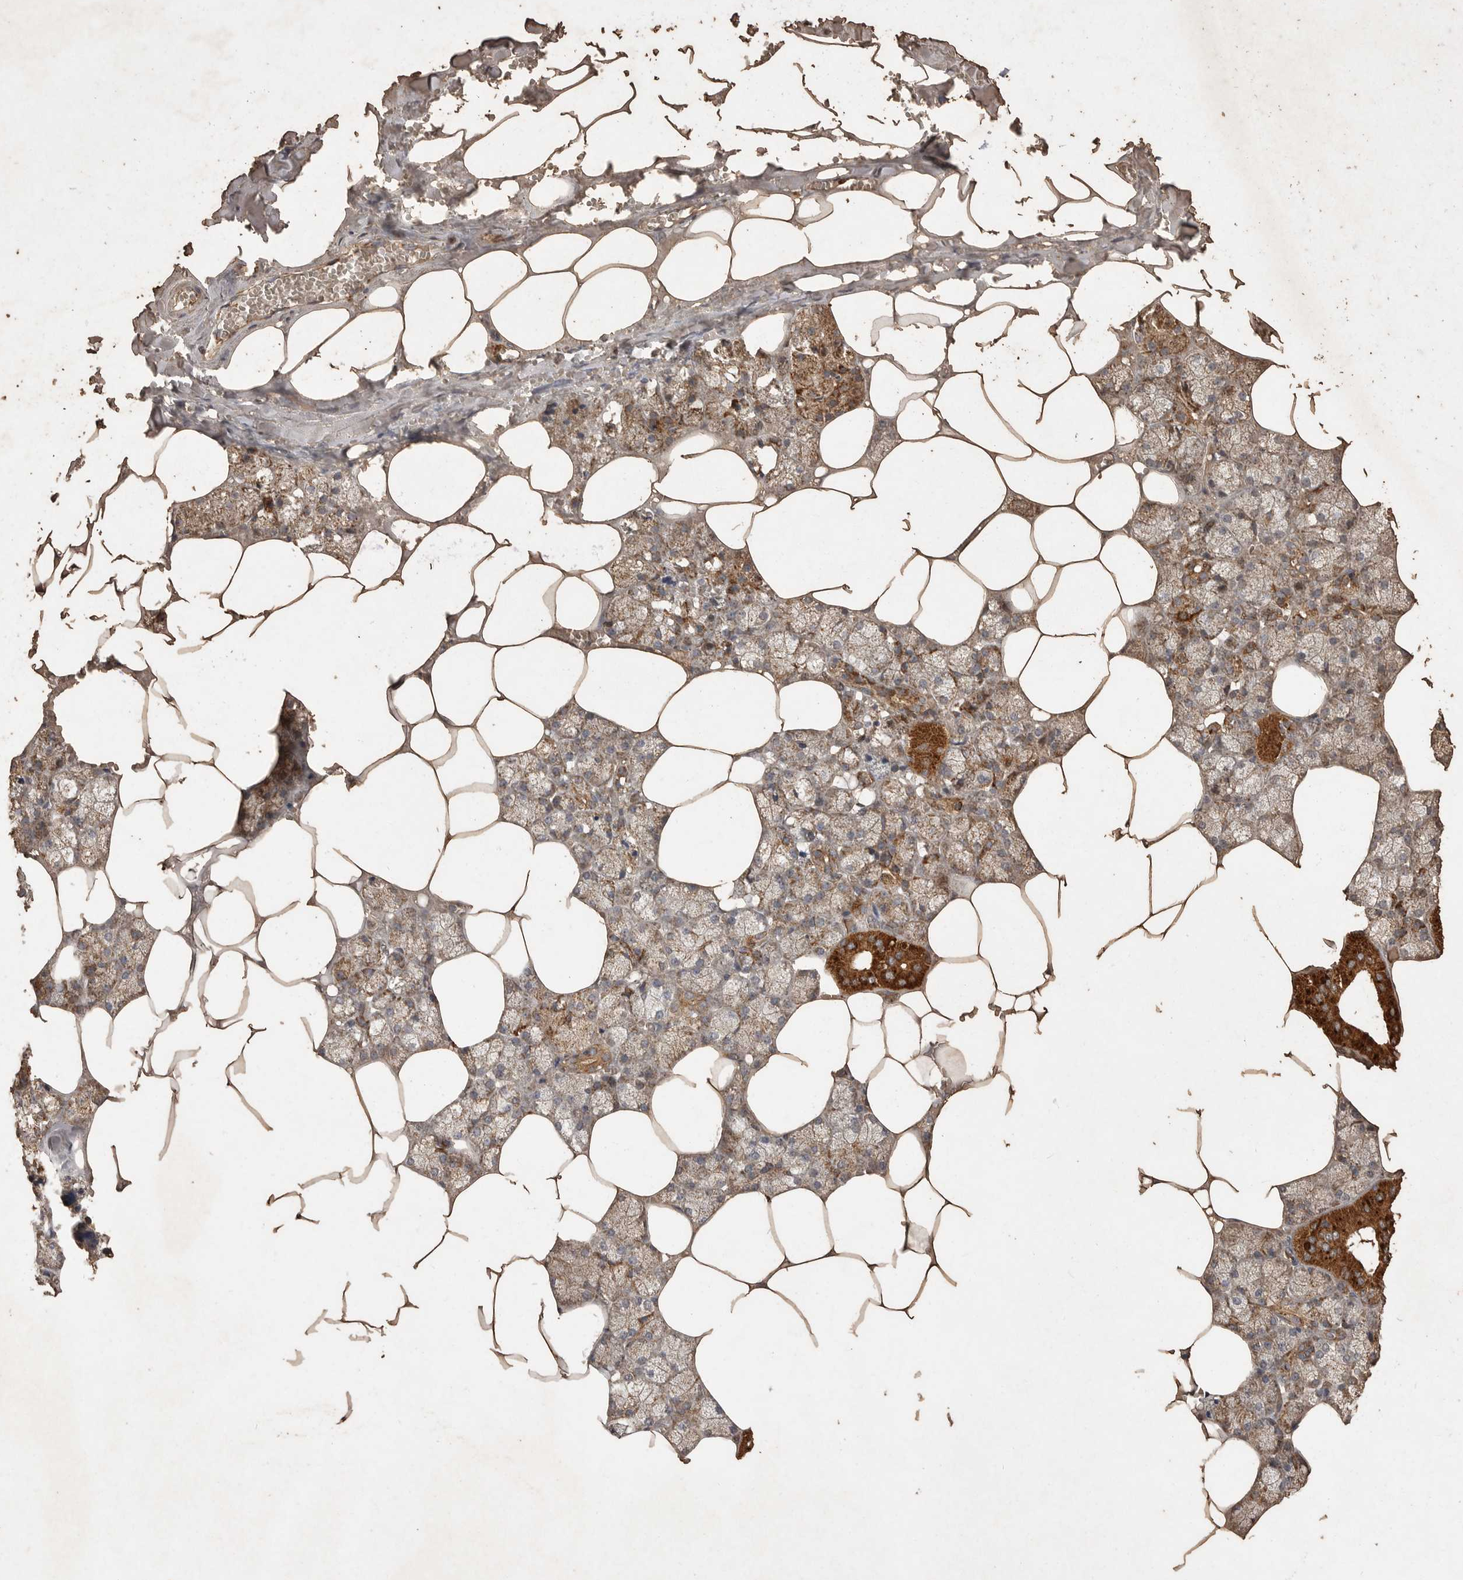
{"staining": {"intensity": "strong", "quantity": "<25%", "location": "cytoplasmic/membranous"}, "tissue": "salivary gland", "cell_type": "Glandular cells", "image_type": "normal", "snomed": [{"axis": "morphology", "description": "Normal tissue, NOS"}, {"axis": "topography", "description": "Salivary gland"}], "caption": "Immunohistochemistry (IHC) of unremarkable salivary gland reveals medium levels of strong cytoplasmic/membranous staining in approximately <25% of glandular cells. (DAB (3,3'-diaminobenzidine) IHC with brightfield microscopy, high magnification).", "gene": "MRPL41", "patient": {"sex": "male", "age": 62}}